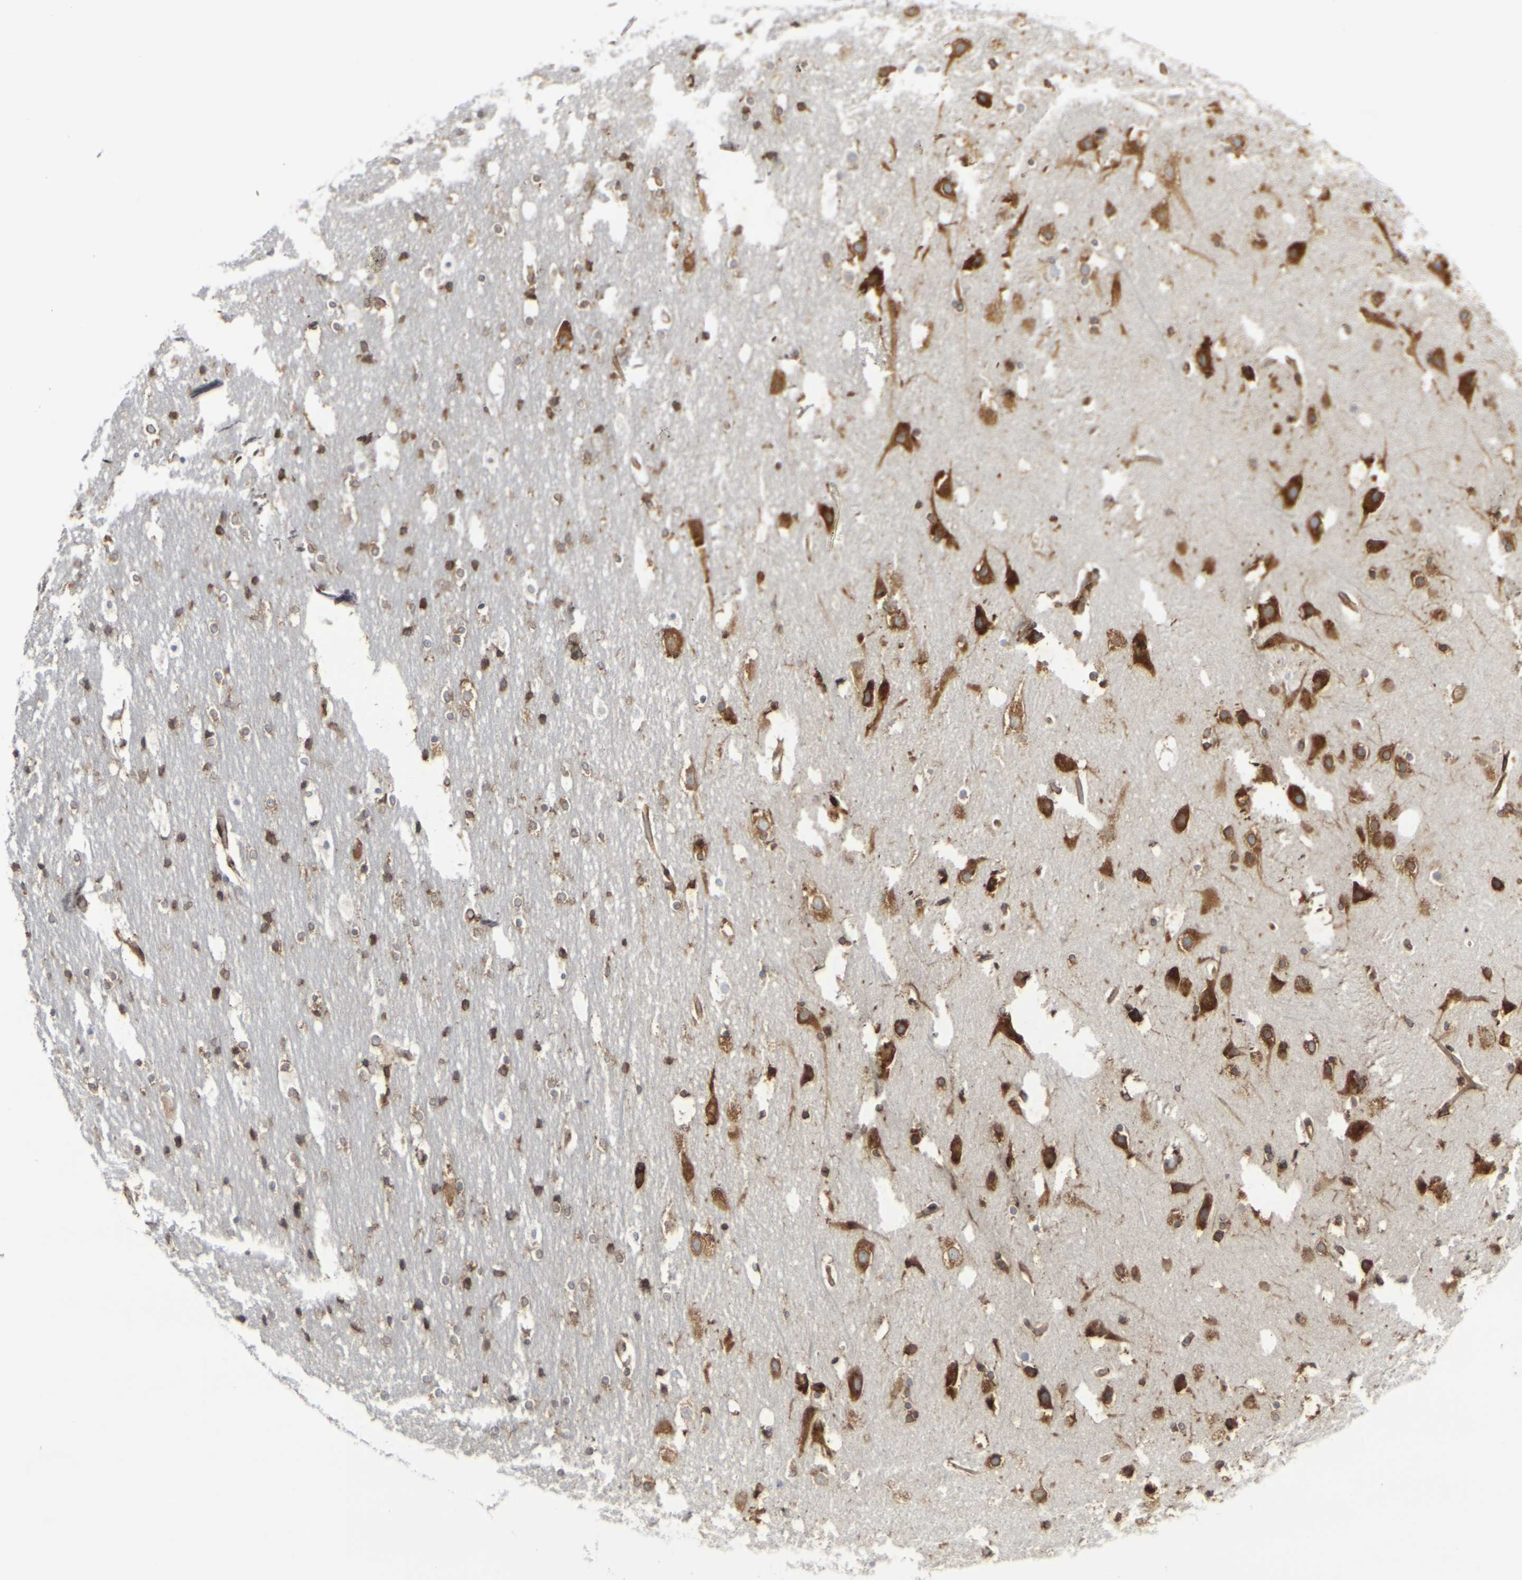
{"staining": {"intensity": "moderate", "quantity": ">75%", "location": "cytoplasmic/membranous"}, "tissue": "cerebral cortex", "cell_type": "Endothelial cells", "image_type": "normal", "snomed": [{"axis": "morphology", "description": "Normal tissue, NOS"}, {"axis": "topography", "description": "Cerebral cortex"}], "caption": "Immunohistochemical staining of benign human cerebral cortex demonstrates >75% levels of moderate cytoplasmic/membranous protein staining in about >75% of endothelial cells.", "gene": "MARCHF2", "patient": {"sex": "male", "age": 57}}